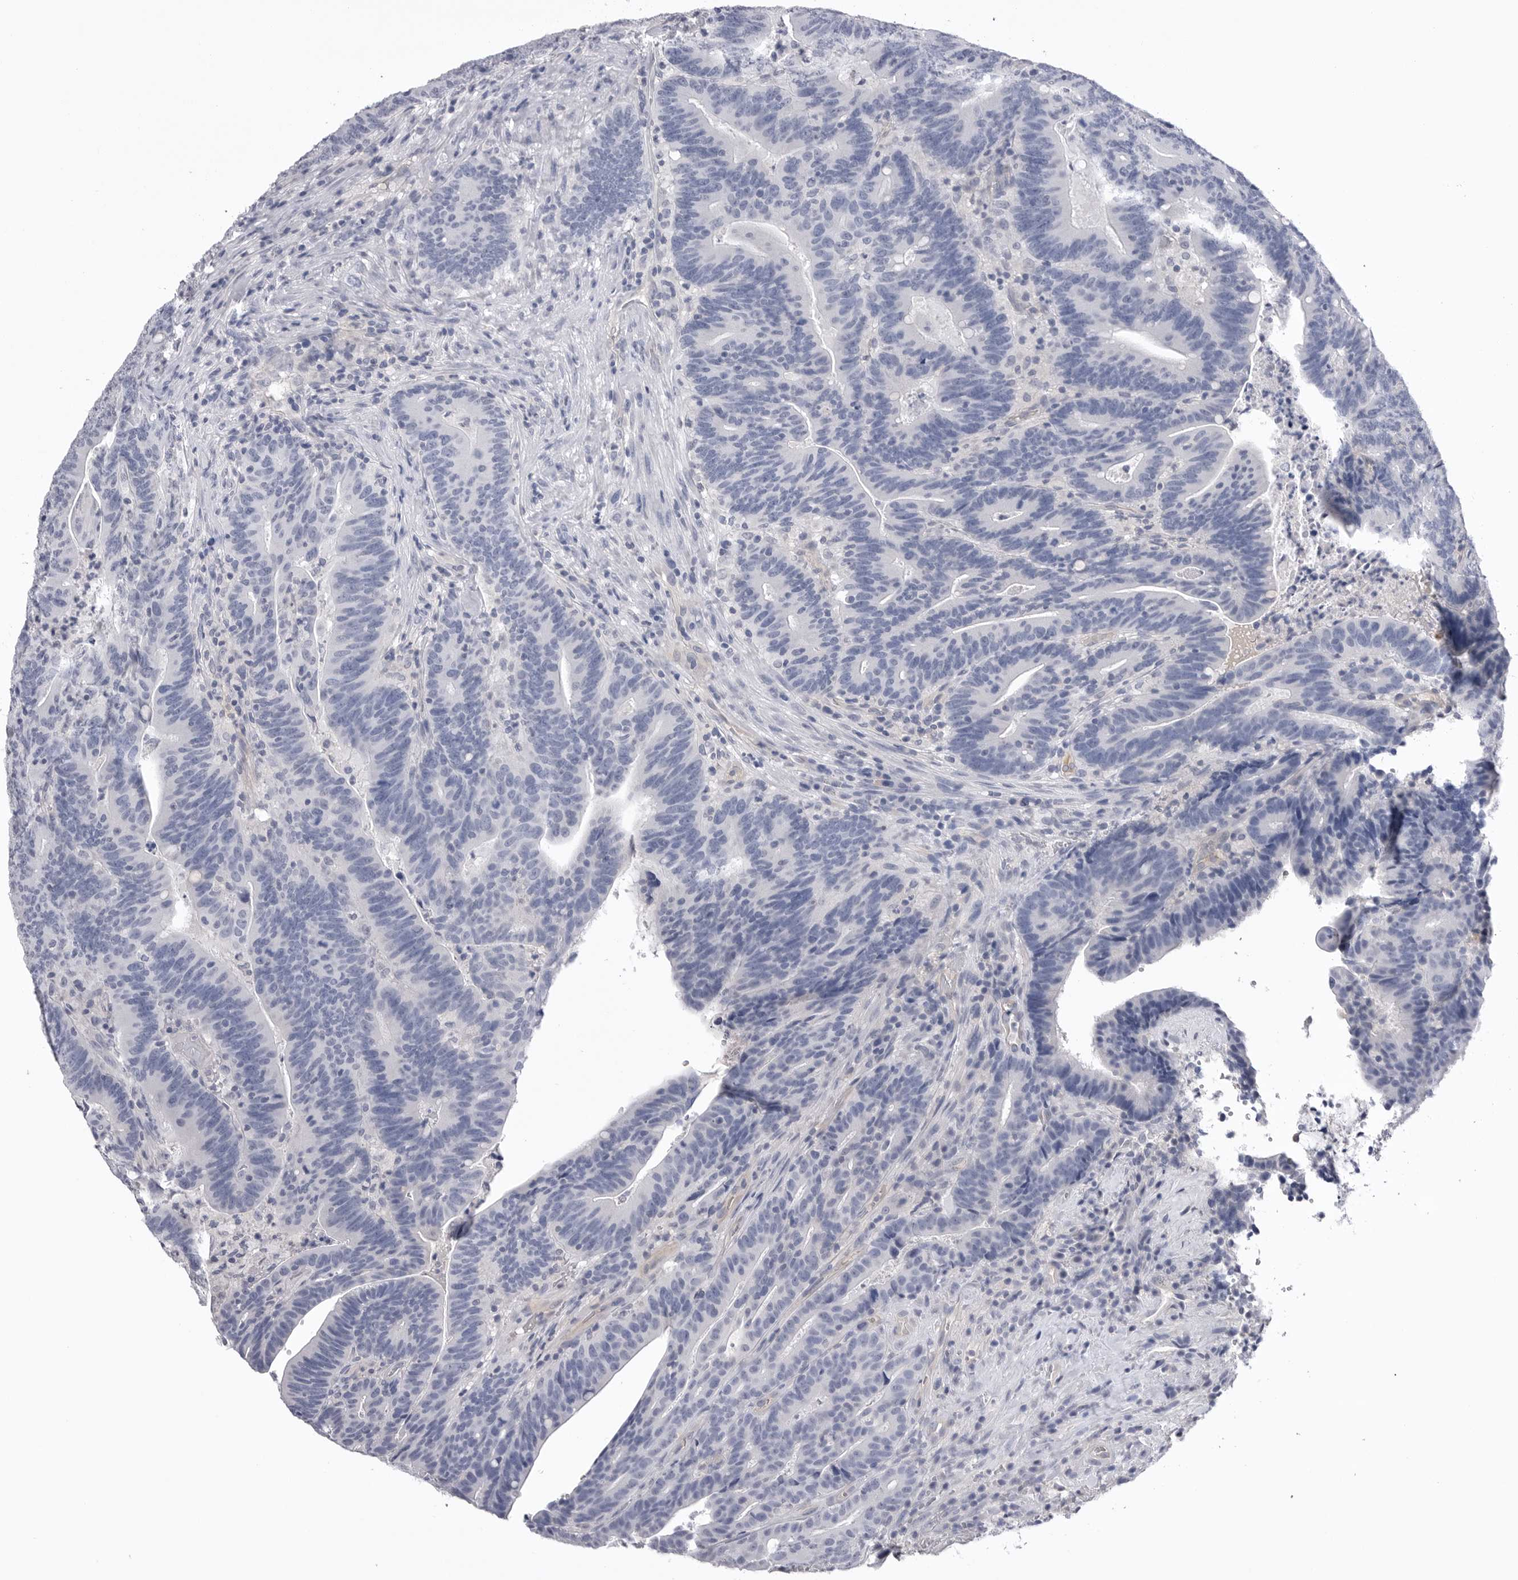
{"staining": {"intensity": "negative", "quantity": "none", "location": "none"}, "tissue": "colorectal cancer", "cell_type": "Tumor cells", "image_type": "cancer", "snomed": [{"axis": "morphology", "description": "Adenocarcinoma, NOS"}, {"axis": "topography", "description": "Colon"}], "caption": "Immunohistochemistry of adenocarcinoma (colorectal) shows no positivity in tumor cells. (IHC, brightfield microscopy, high magnification).", "gene": "DLGAP3", "patient": {"sex": "female", "age": 66}}